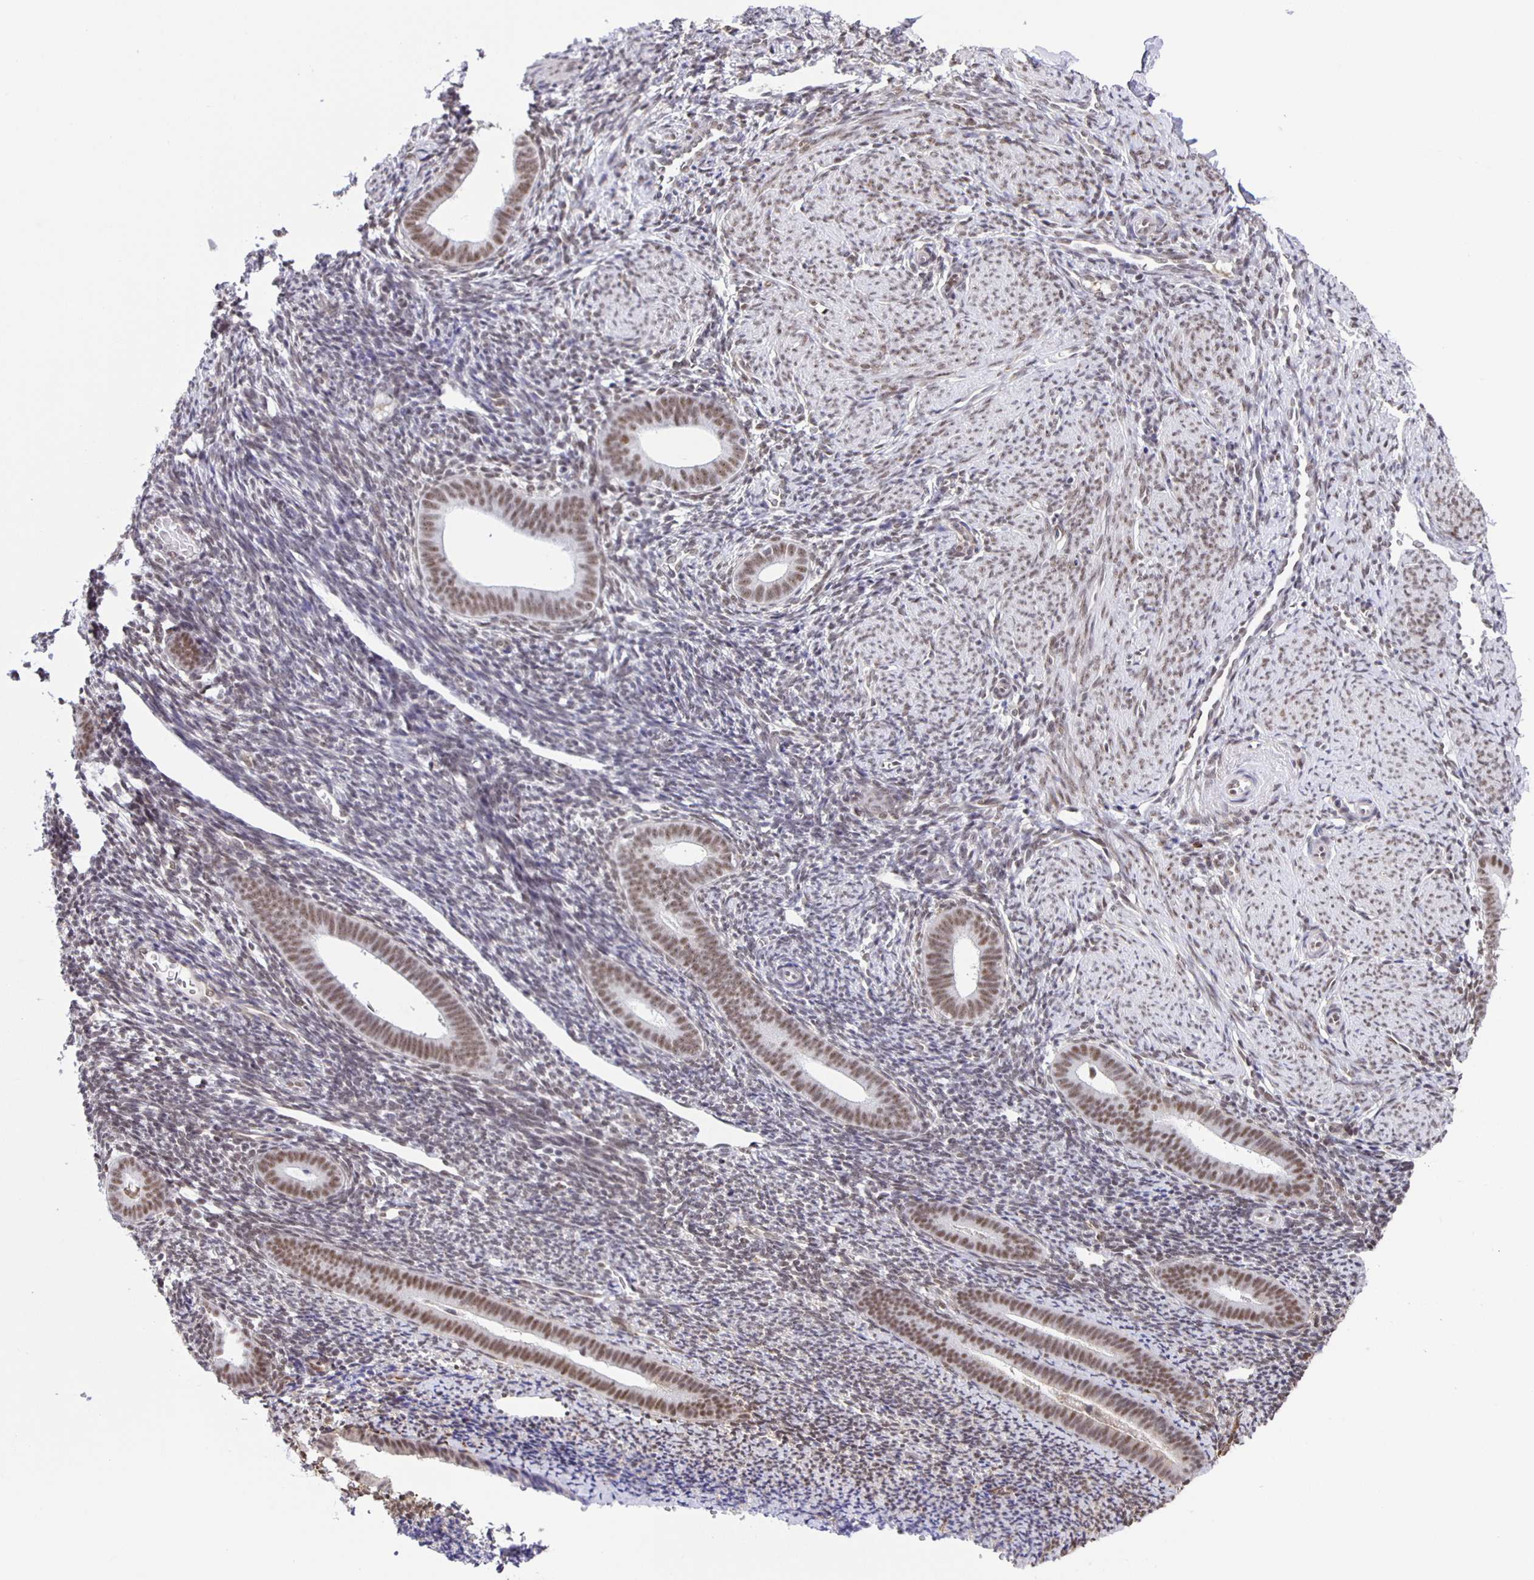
{"staining": {"intensity": "moderate", "quantity": "25%-75%", "location": "cytoplasmic/membranous,nuclear"}, "tissue": "endometrium", "cell_type": "Cells in endometrial stroma", "image_type": "normal", "snomed": [{"axis": "morphology", "description": "Normal tissue, NOS"}, {"axis": "topography", "description": "Endometrium"}], "caption": "This is a histology image of immunohistochemistry staining of benign endometrium, which shows moderate staining in the cytoplasmic/membranous,nuclear of cells in endometrial stroma.", "gene": "ZRANB2", "patient": {"sex": "female", "age": 39}}